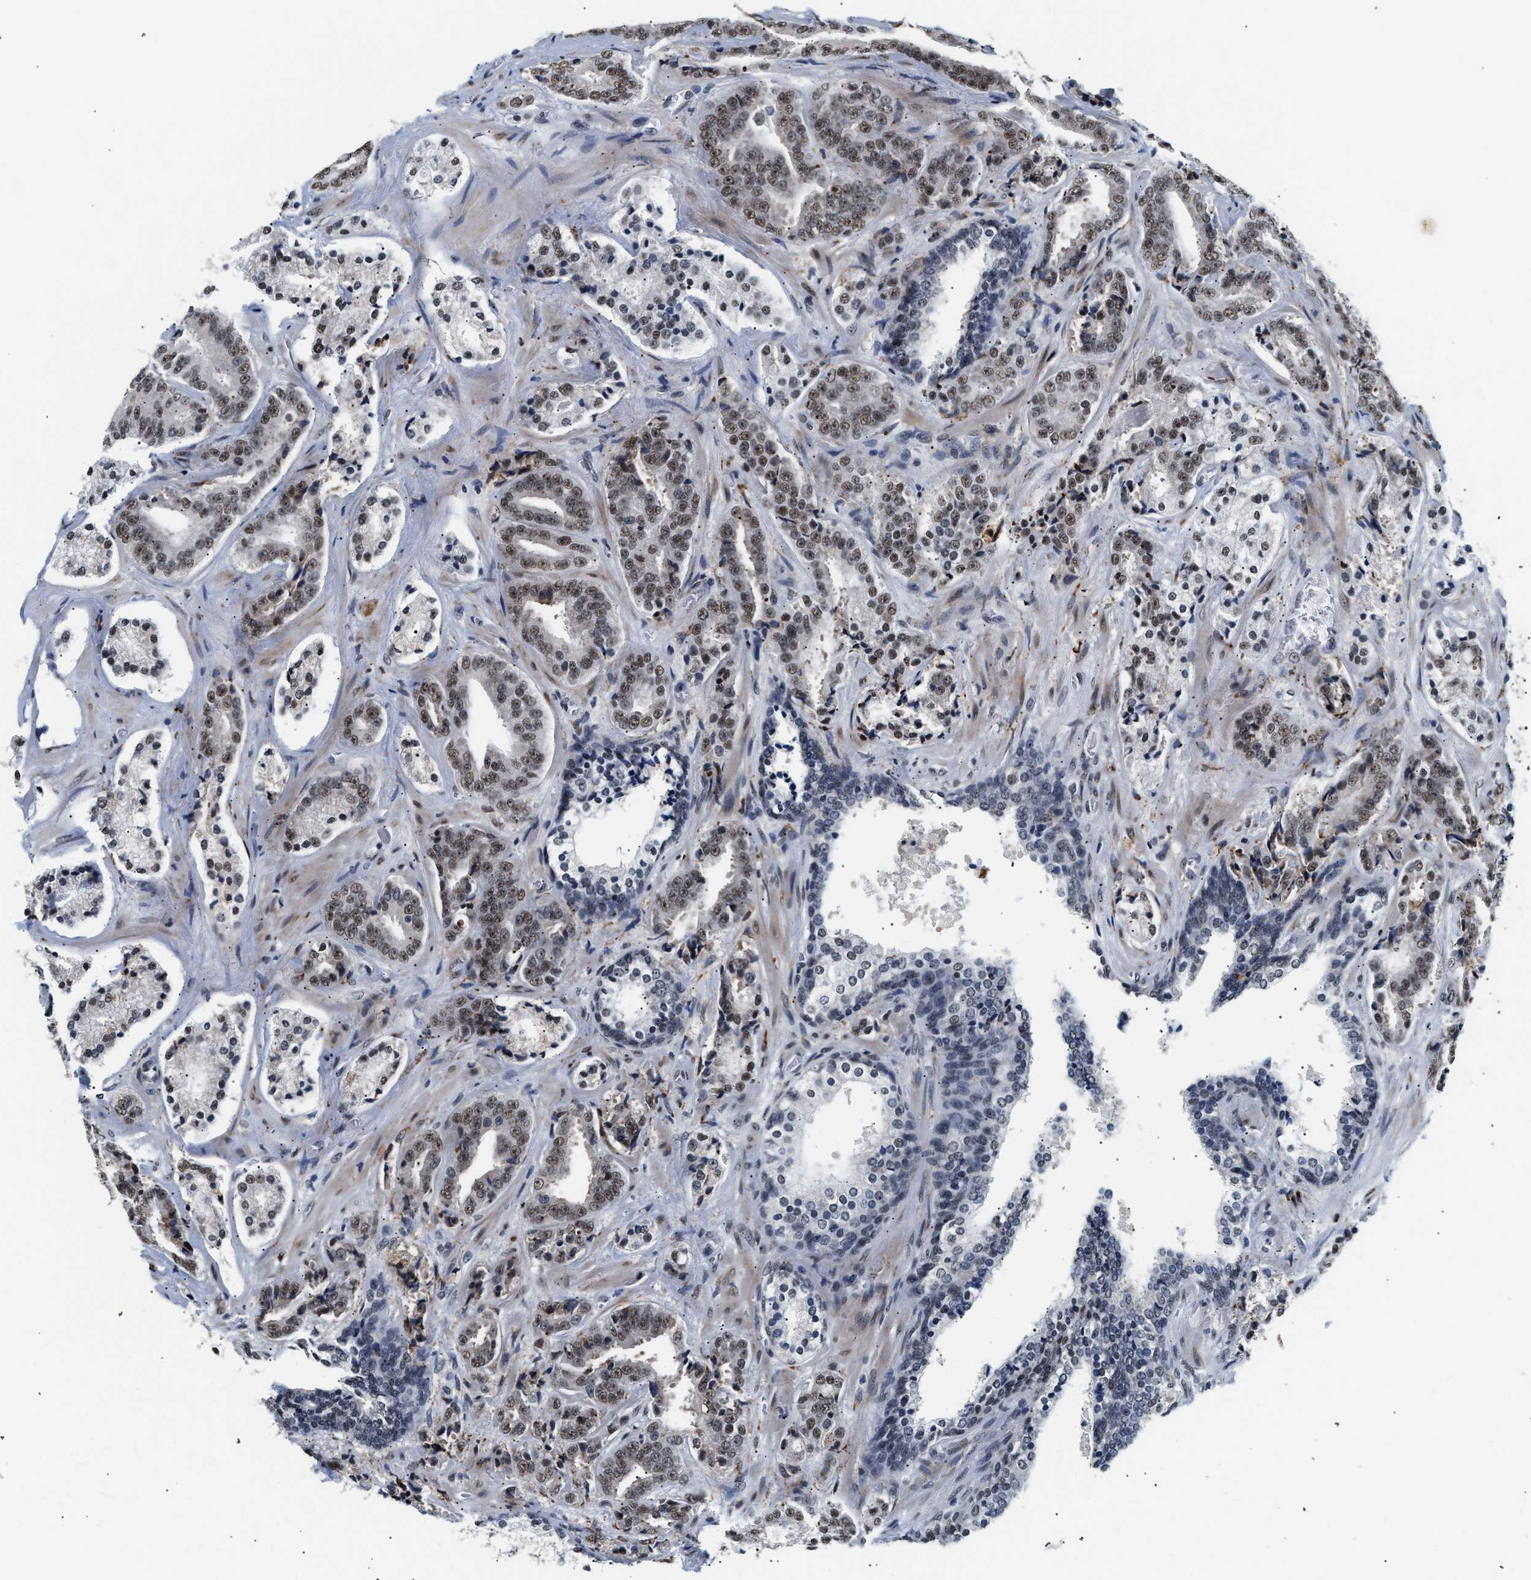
{"staining": {"intensity": "weak", "quantity": "25%-75%", "location": "nuclear"}, "tissue": "prostate cancer", "cell_type": "Tumor cells", "image_type": "cancer", "snomed": [{"axis": "morphology", "description": "Adenocarcinoma, High grade"}, {"axis": "topography", "description": "Prostate"}], "caption": "Immunohistochemistry (IHC) histopathology image of prostate cancer stained for a protein (brown), which displays low levels of weak nuclear expression in approximately 25%-75% of tumor cells.", "gene": "THOC1", "patient": {"sex": "male", "age": 60}}